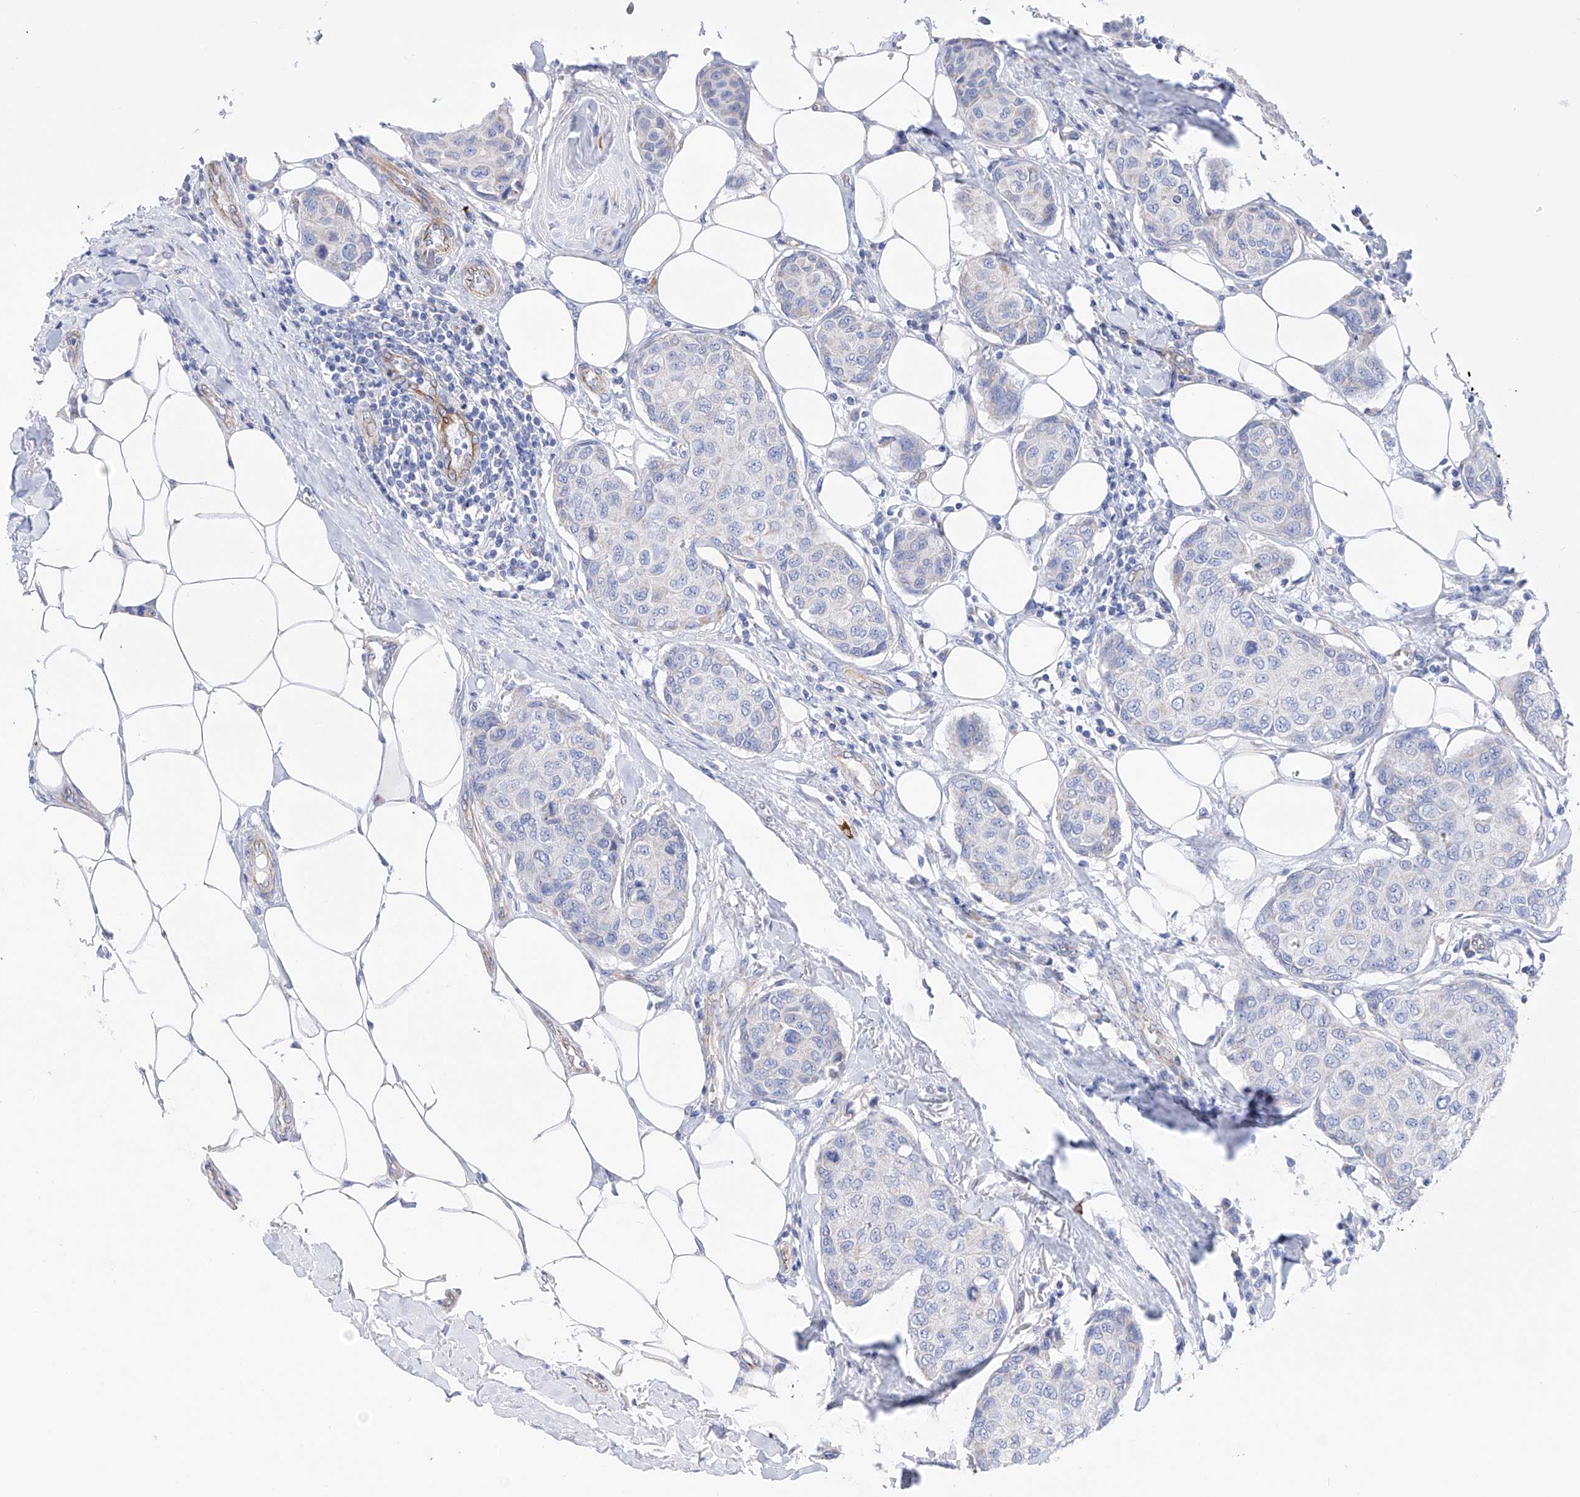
{"staining": {"intensity": "negative", "quantity": "none", "location": "none"}, "tissue": "breast cancer", "cell_type": "Tumor cells", "image_type": "cancer", "snomed": [{"axis": "morphology", "description": "Duct carcinoma"}, {"axis": "topography", "description": "Breast"}], "caption": "DAB immunohistochemical staining of infiltrating ductal carcinoma (breast) displays no significant expression in tumor cells. (DAB immunohistochemistry (IHC) with hematoxylin counter stain).", "gene": "FLG", "patient": {"sex": "female", "age": 80}}